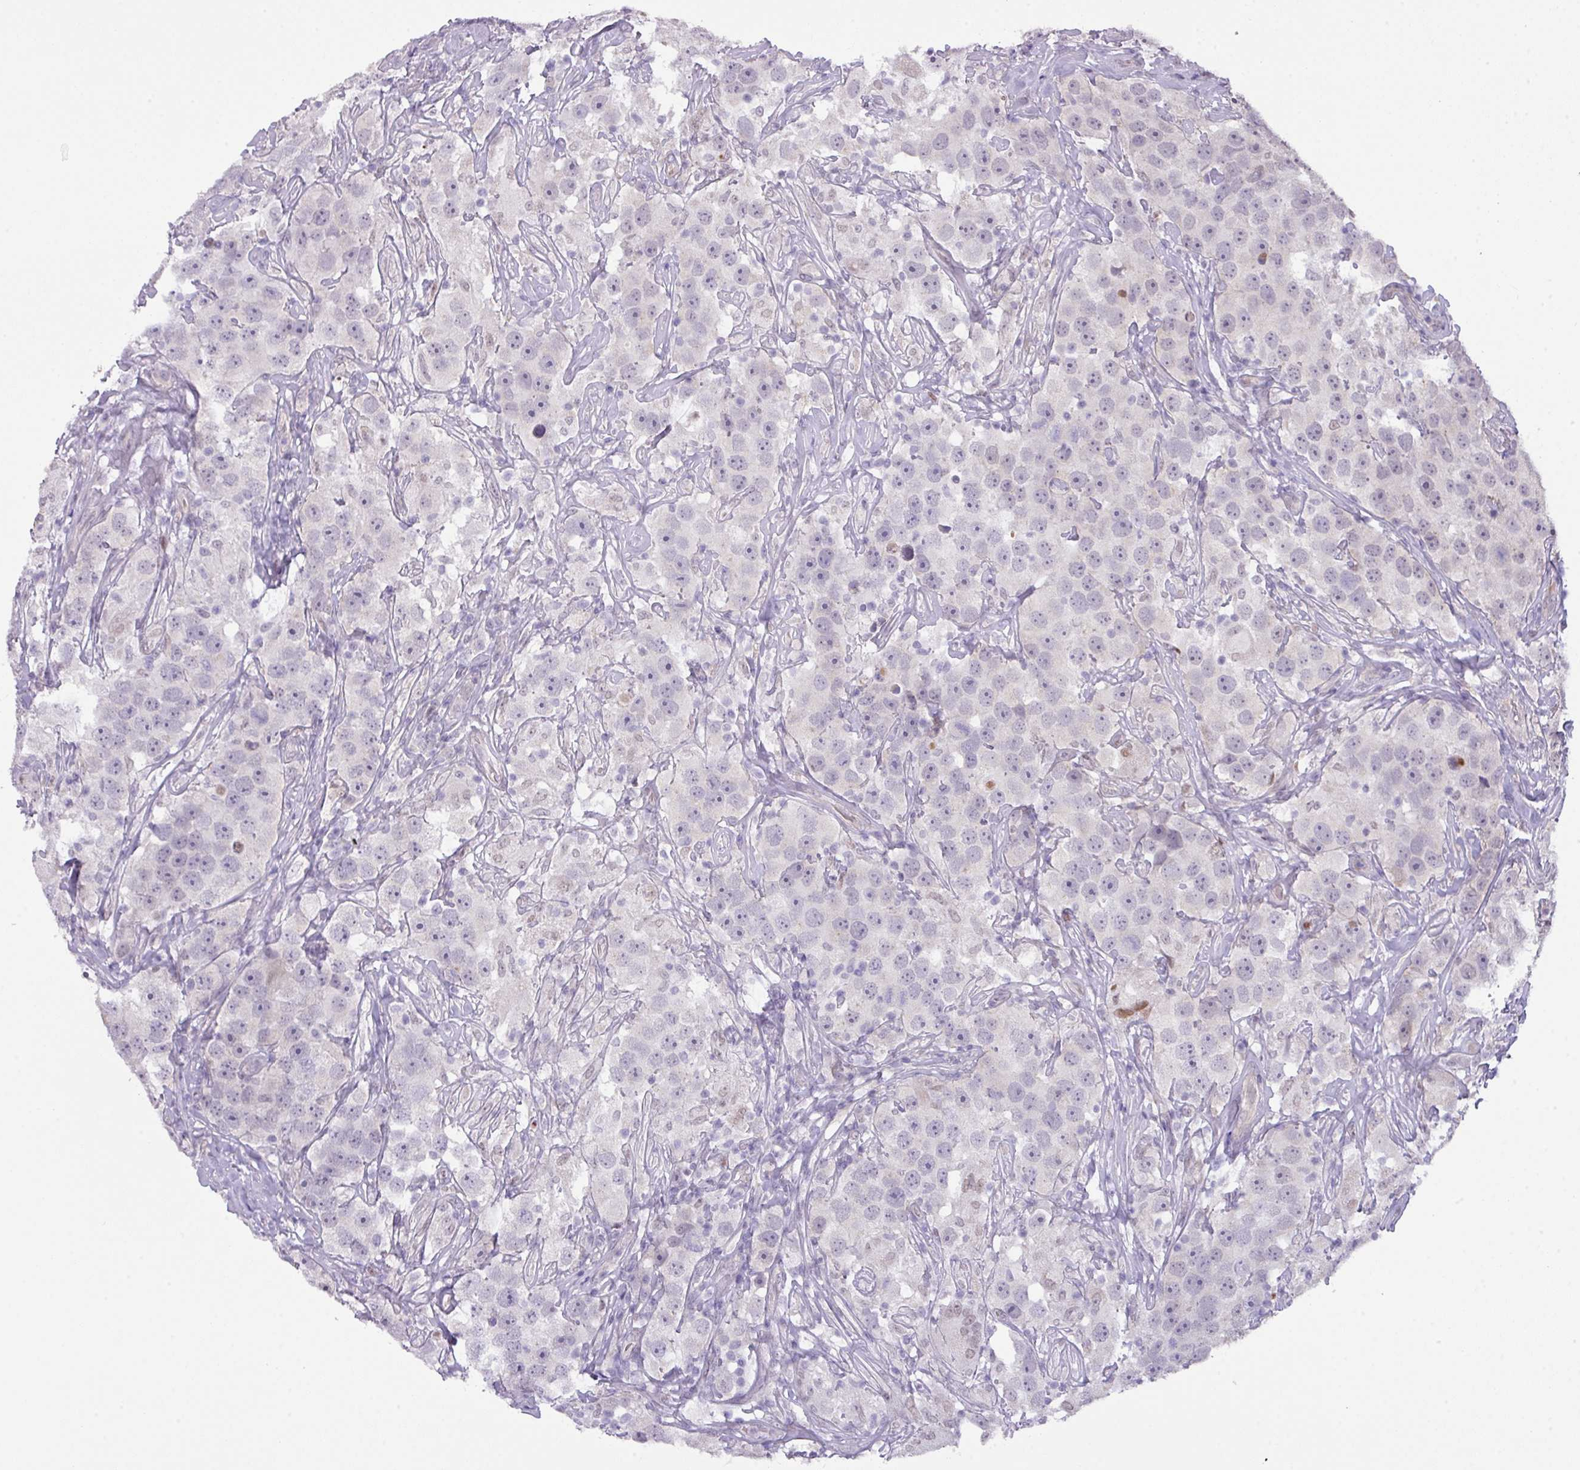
{"staining": {"intensity": "negative", "quantity": "none", "location": "none"}, "tissue": "testis cancer", "cell_type": "Tumor cells", "image_type": "cancer", "snomed": [{"axis": "morphology", "description": "Seminoma, NOS"}, {"axis": "topography", "description": "Testis"}], "caption": "IHC photomicrograph of human testis seminoma stained for a protein (brown), which displays no staining in tumor cells.", "gene": "ANKRD13B", "patient": {"sex": "male", "age": 49}}